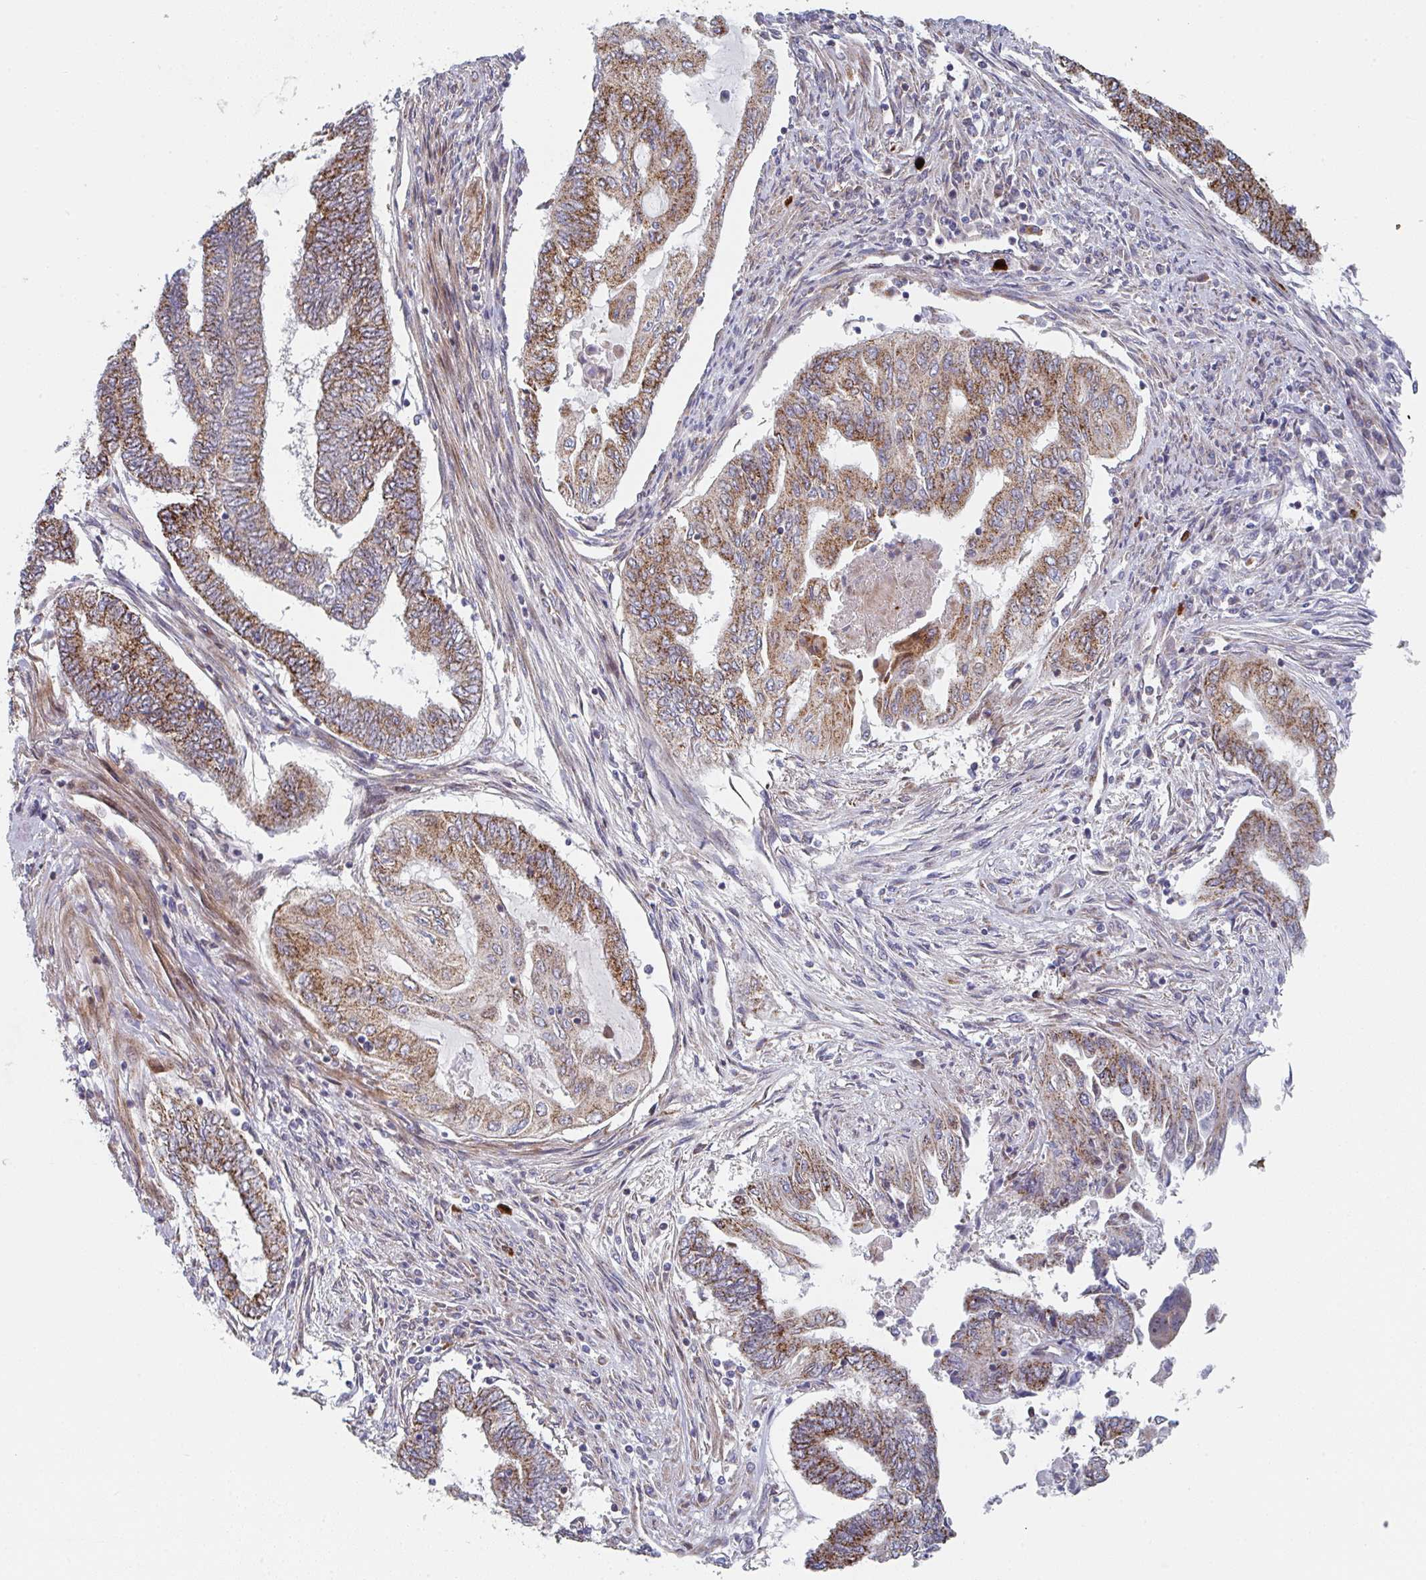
{"staining": {"intensity": "moderate", "quantity": ">75%", "location": "cytoplasmic/membranous"}, "tissue": "endometrial cancer", "cell_type": "Tumor cells", "image_type": "cancer", "snomed": [{"axis": "morphology", "description": "Adenocarcinoma, NOS"}, {"axis": "topography", "description": "Uterus"}, {"axis": "topography", "description": "Endometrium"}], "caption": "Protein staining shows moderate cytoplasmic/membranous staining in about >75% of tumor cells in adenocarcinoma (endometrial).", "gene": "ZNF644", "patient": {"sex": "female", "age": 70}}